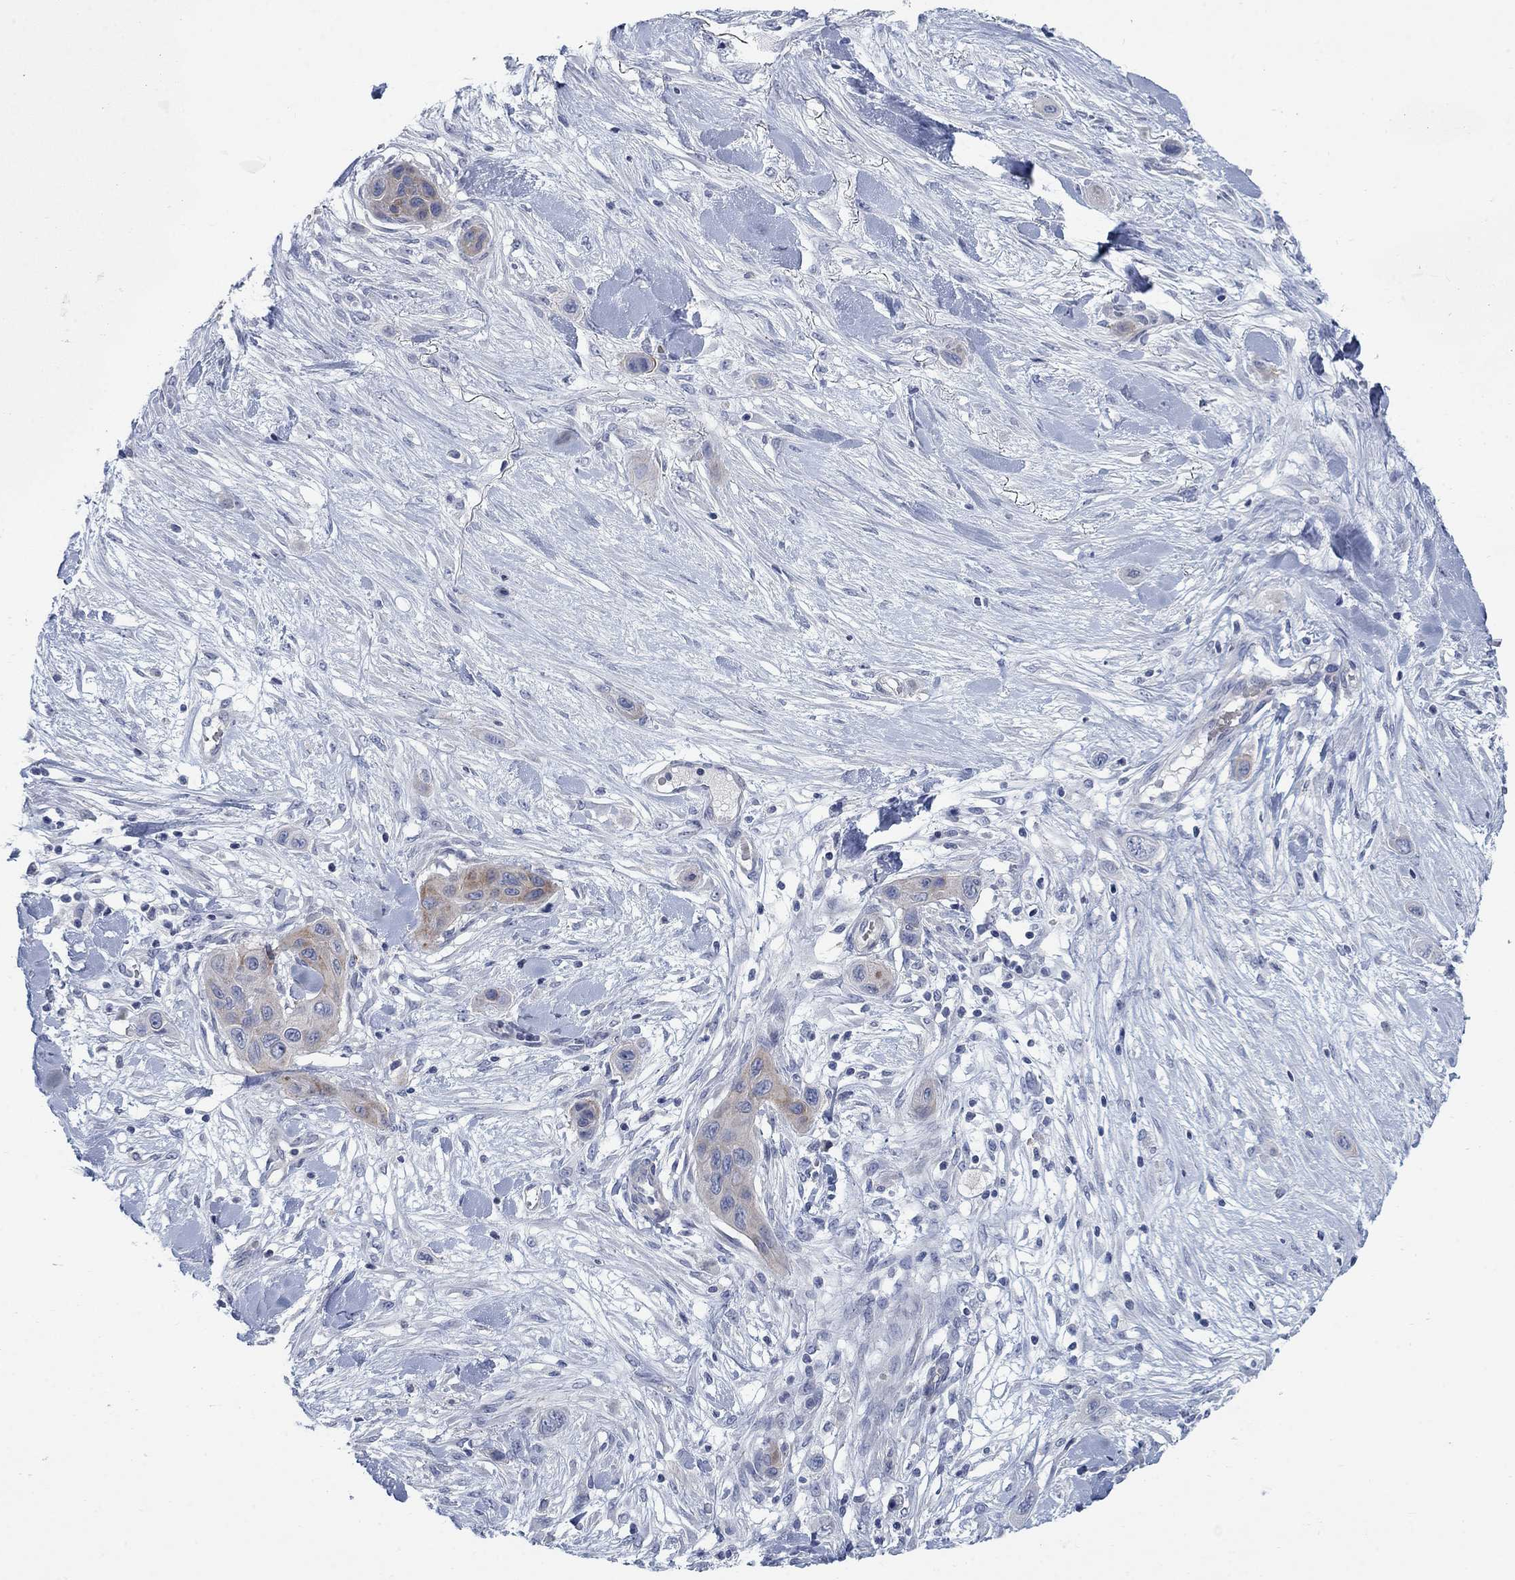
{"staining": {"intensity": "weak", "quantity": "25%-75%", "location": "cytoplasmic/membranous"}, "tissue": "skin cancer", "cell_type": "Tumor cells", "image_type": "cancer", "snomed": [{"axis": "morphology", "description": "Squamous cell carcinoma, NOS"}, {"axis": "topography", "description": "Skin"}], "caption": "IHC (DAB) staining of skin cancer (squamous cell carcinoma) demonstrates weak cytoplasmic/membranous protein expression in about 25%-75% of tumor cells.", "gene": "DNER", "patient": {"sex": "male", "age": 79}}